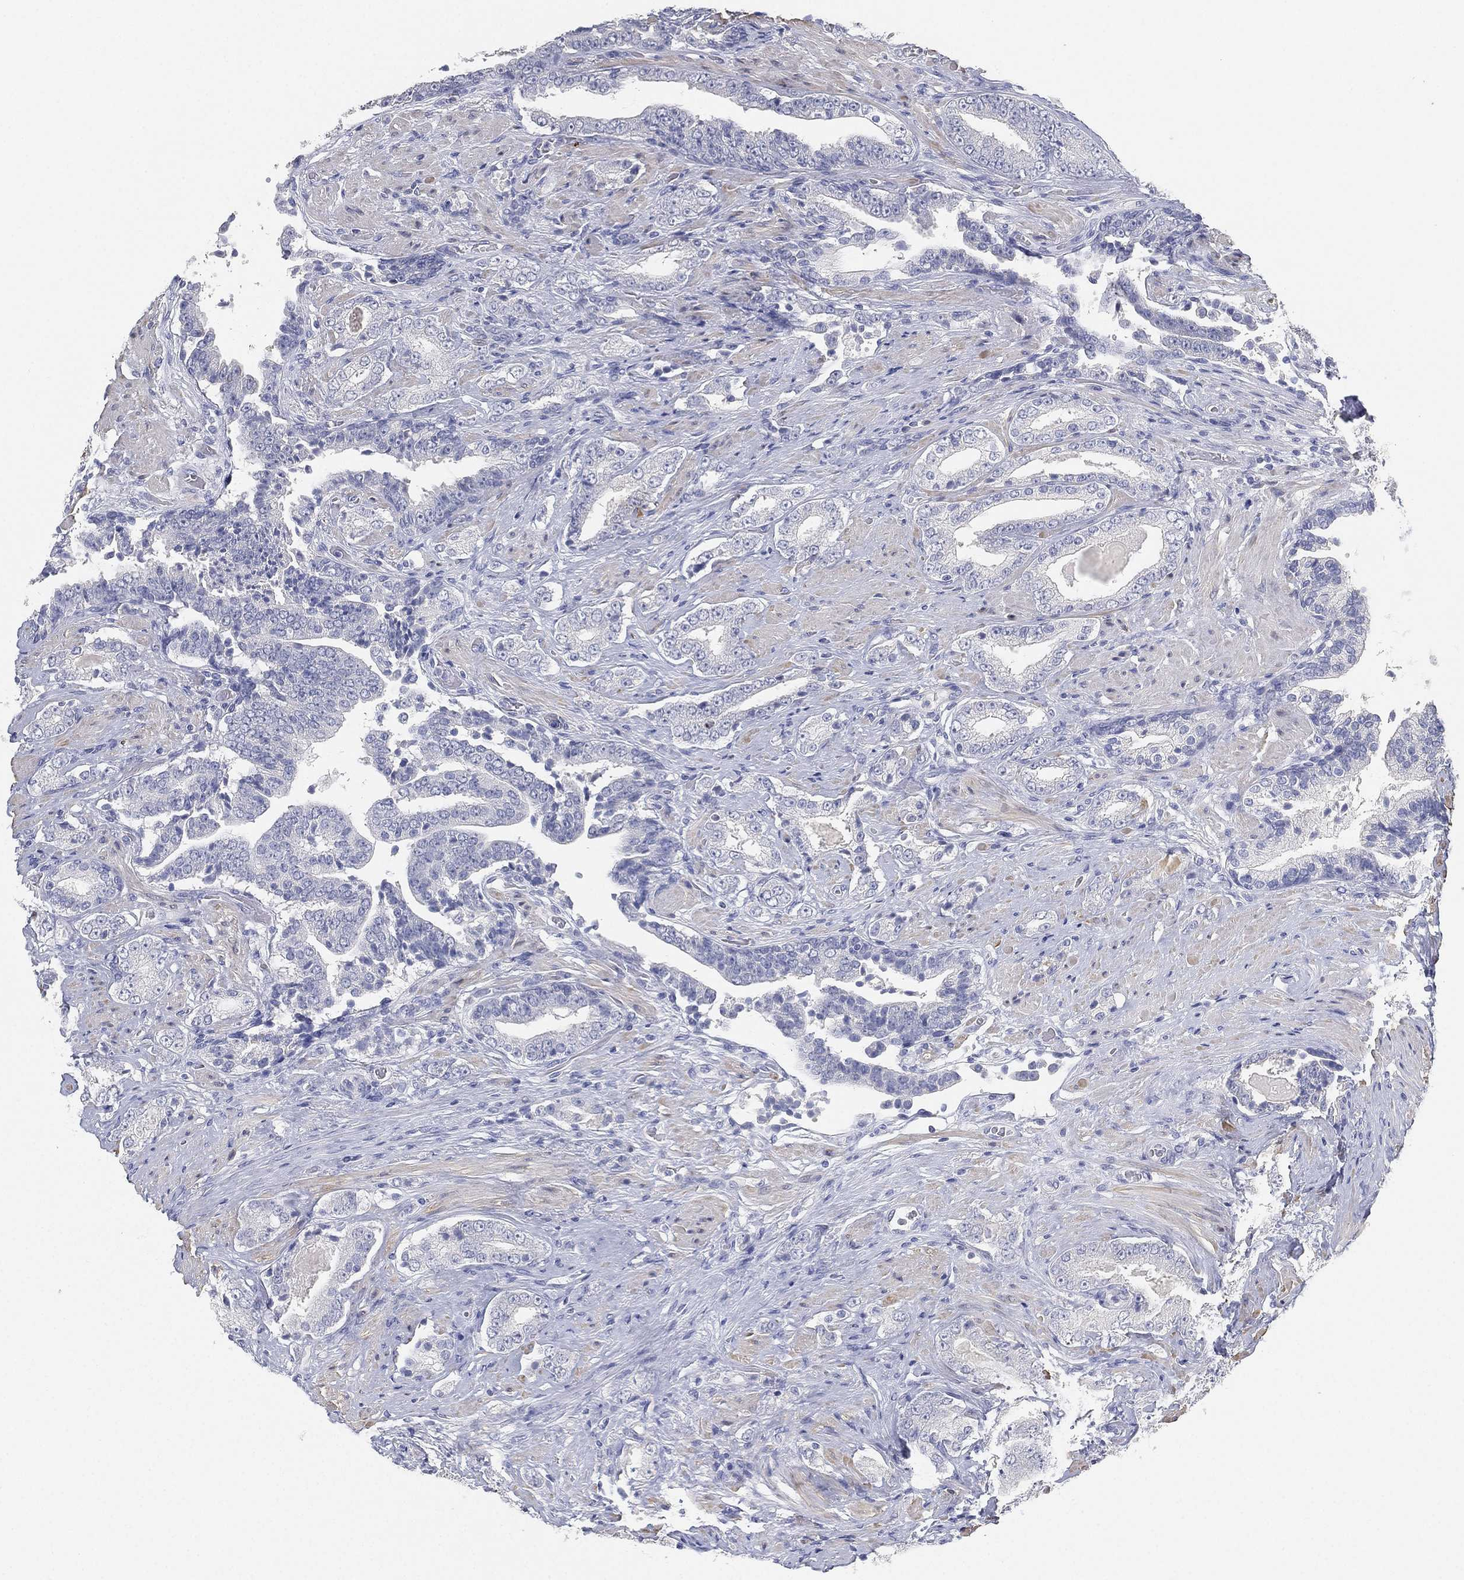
{"staining": {"intensity": "negative", "quantity": "none", "location": "none"}, "tissue": "prostate cancer", "cell_type": "Tumor cells", "image_type": "cancer", "snomed": [{"axis": "morphology", "description": "Adenocarcinoma, Low grade"}, {"axis": "topography", "description": "Prostate and seminal vesicle, NOS"}], "caption": "Prostate cancer (low-grade adenocarcinoma) was stained to show a protein in brown. There is no significant positivity in tumor cells.", "gene": "FAM187B", "patient": {"sex": "male", "age": 61}}